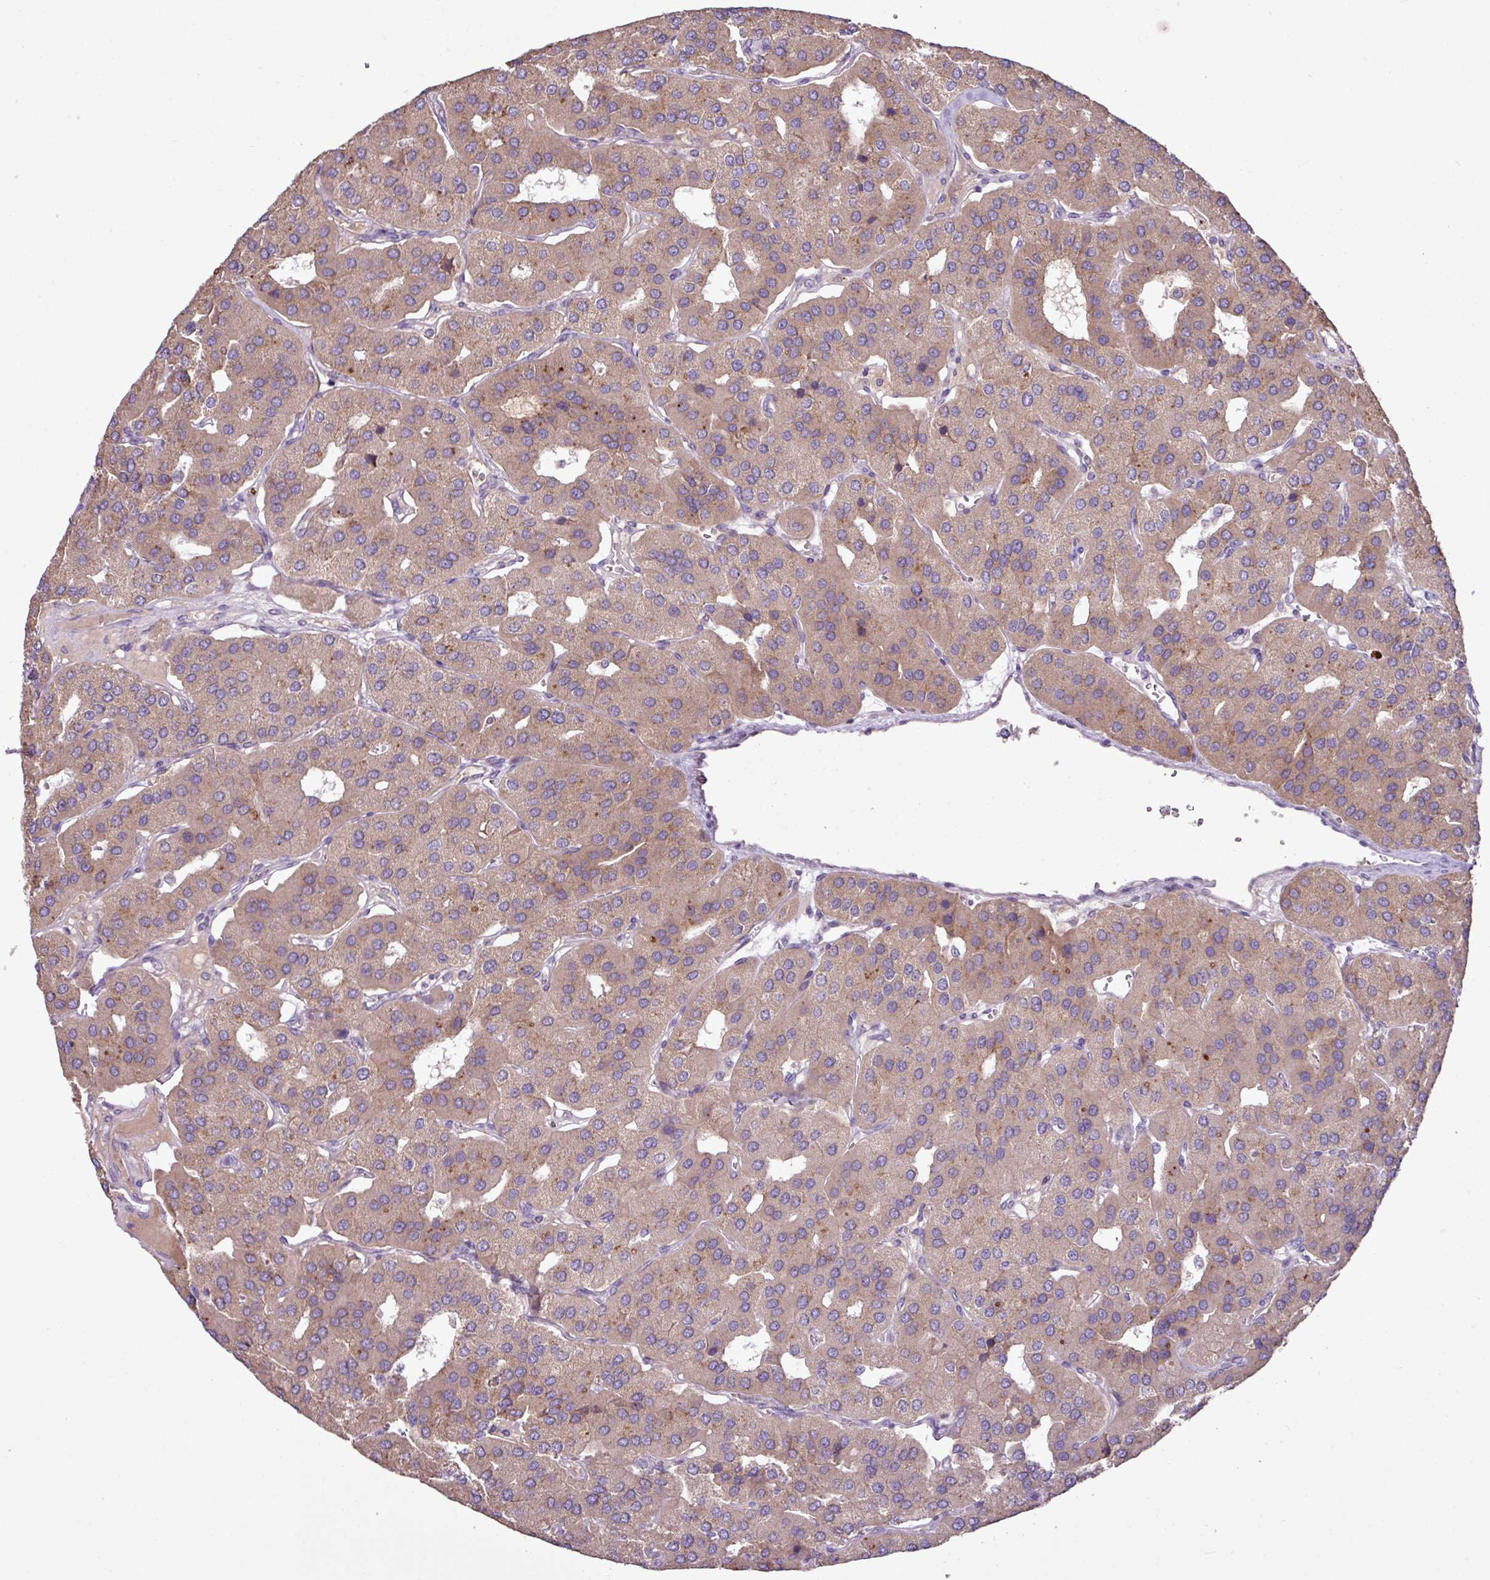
{"staining": {"intensity": "moderate", "quantity": ">75%", "location": "cytoplasmic/membranous"}, "tissue": "parathyroid gland", "cell_type": "Glandular cells", "image_type": "normal", "snomed": [{"axis": "morphology", "description": "Normal tissue, NOS"}, {"axis": "morphology", "description": "Adenoma, NOS"}, {"axis": "topography", "description": "Parathyroid gland"}], "caption": "DAB (3,3'-diaminobenzidine) immunohistochemical staining of benign human parathyroid gland reveals moderate cytoplasmic/membranous protein staining in about >75% of glandular cells.", "gene": "XIAP", "patient": {"sex": "female", "age": 86}}